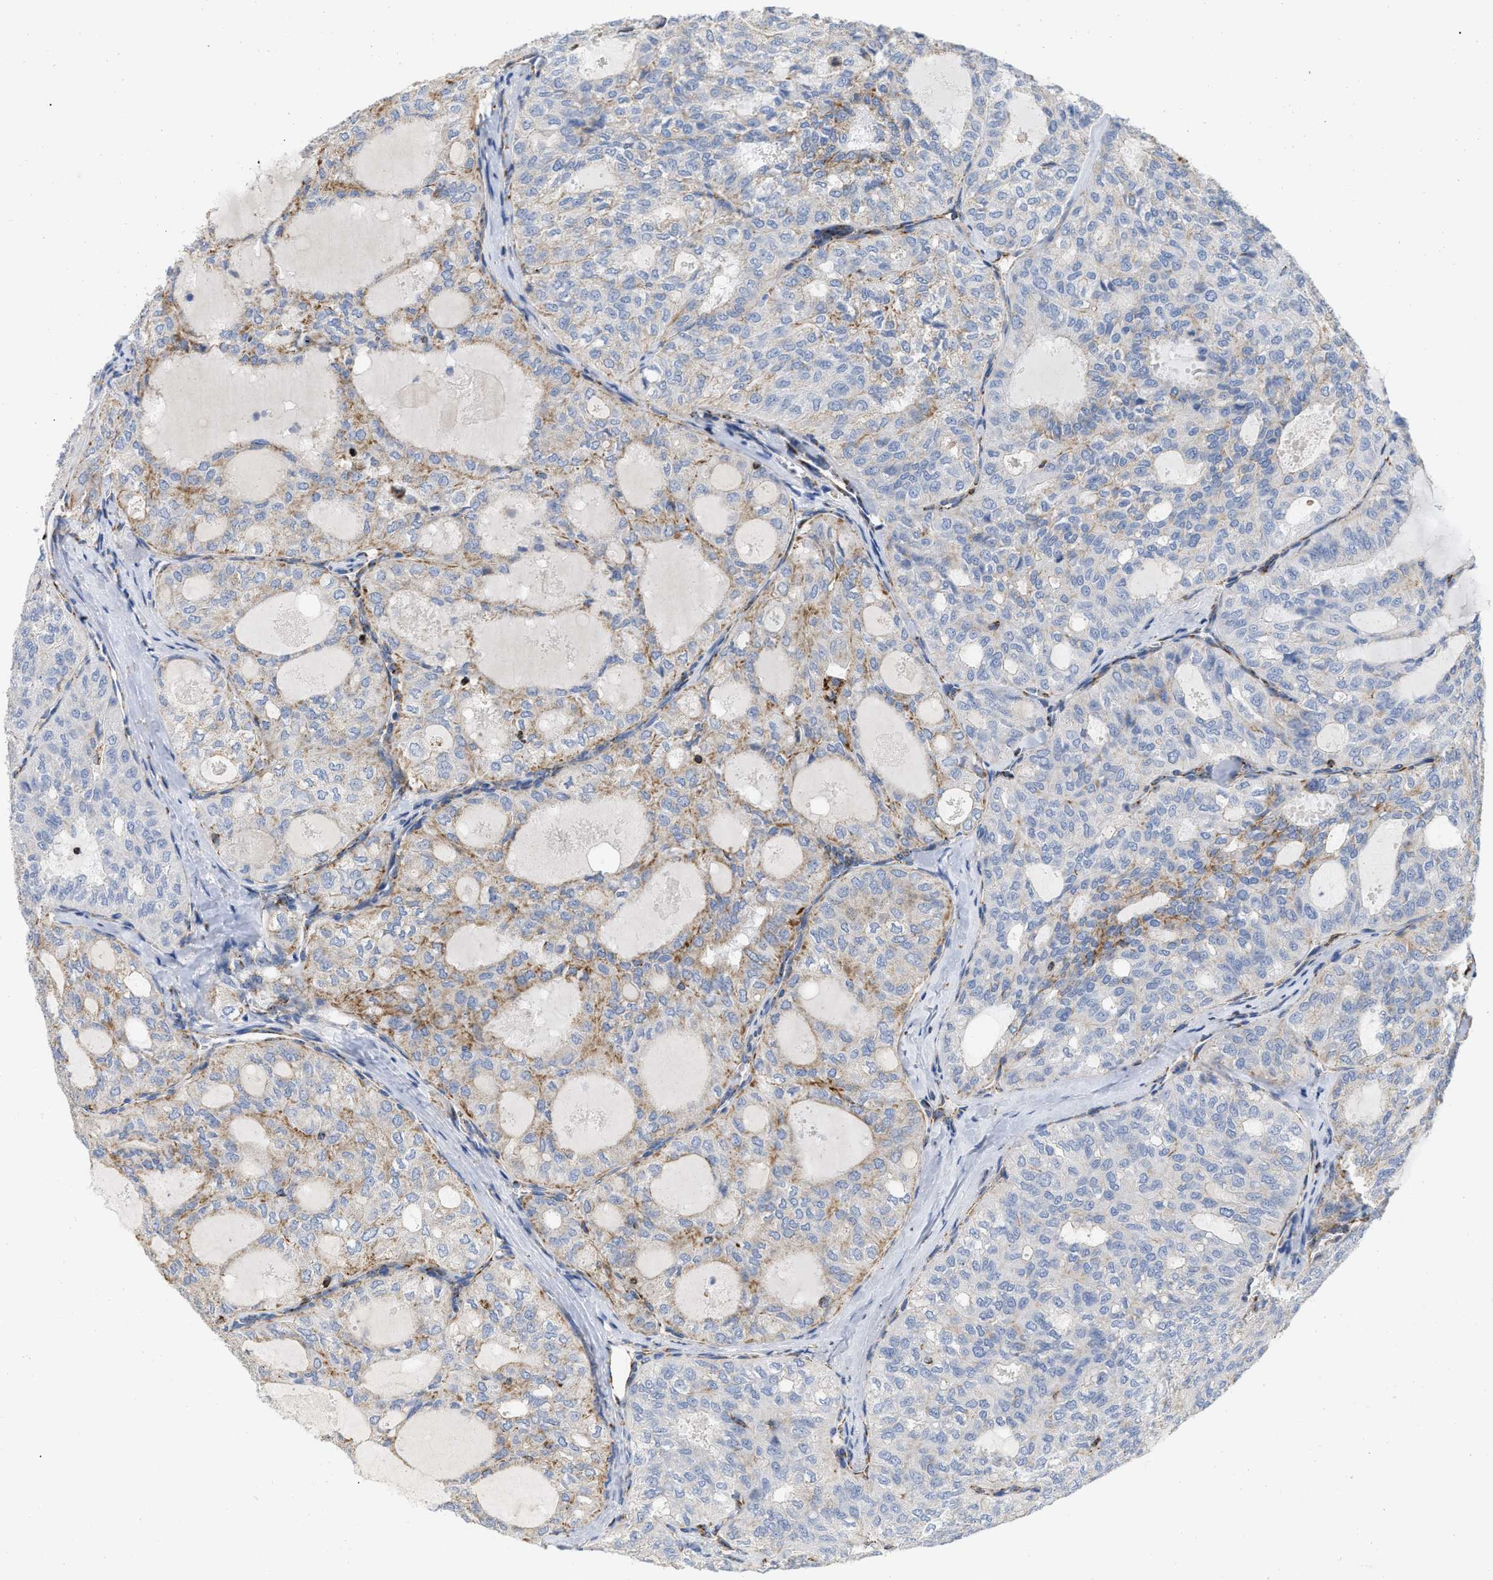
{"staining": {"intensity": "moderate", "quantity": "25%-75%", "location": "cytoplasmic/membranous"}, "tissue": "thyroid cancer", "cell_type": "Tumor cells", "image_type": "cancer", "snomed": [{"axis": "morphology", "description": "Follicular adenoma carcinoma, NOS"}, {"axis": "topography", "description": "Thyroid gland"}], "caption": "About 25%-75% of tumor cells in human thyroid follicular adenoma carcinoma exhibit moderate cytoplasmic/membranous protein staining as visualized by brown immunohistochemical staining.", "gene": "GRB10", "patient": {"sex": "male", "age": 75}}